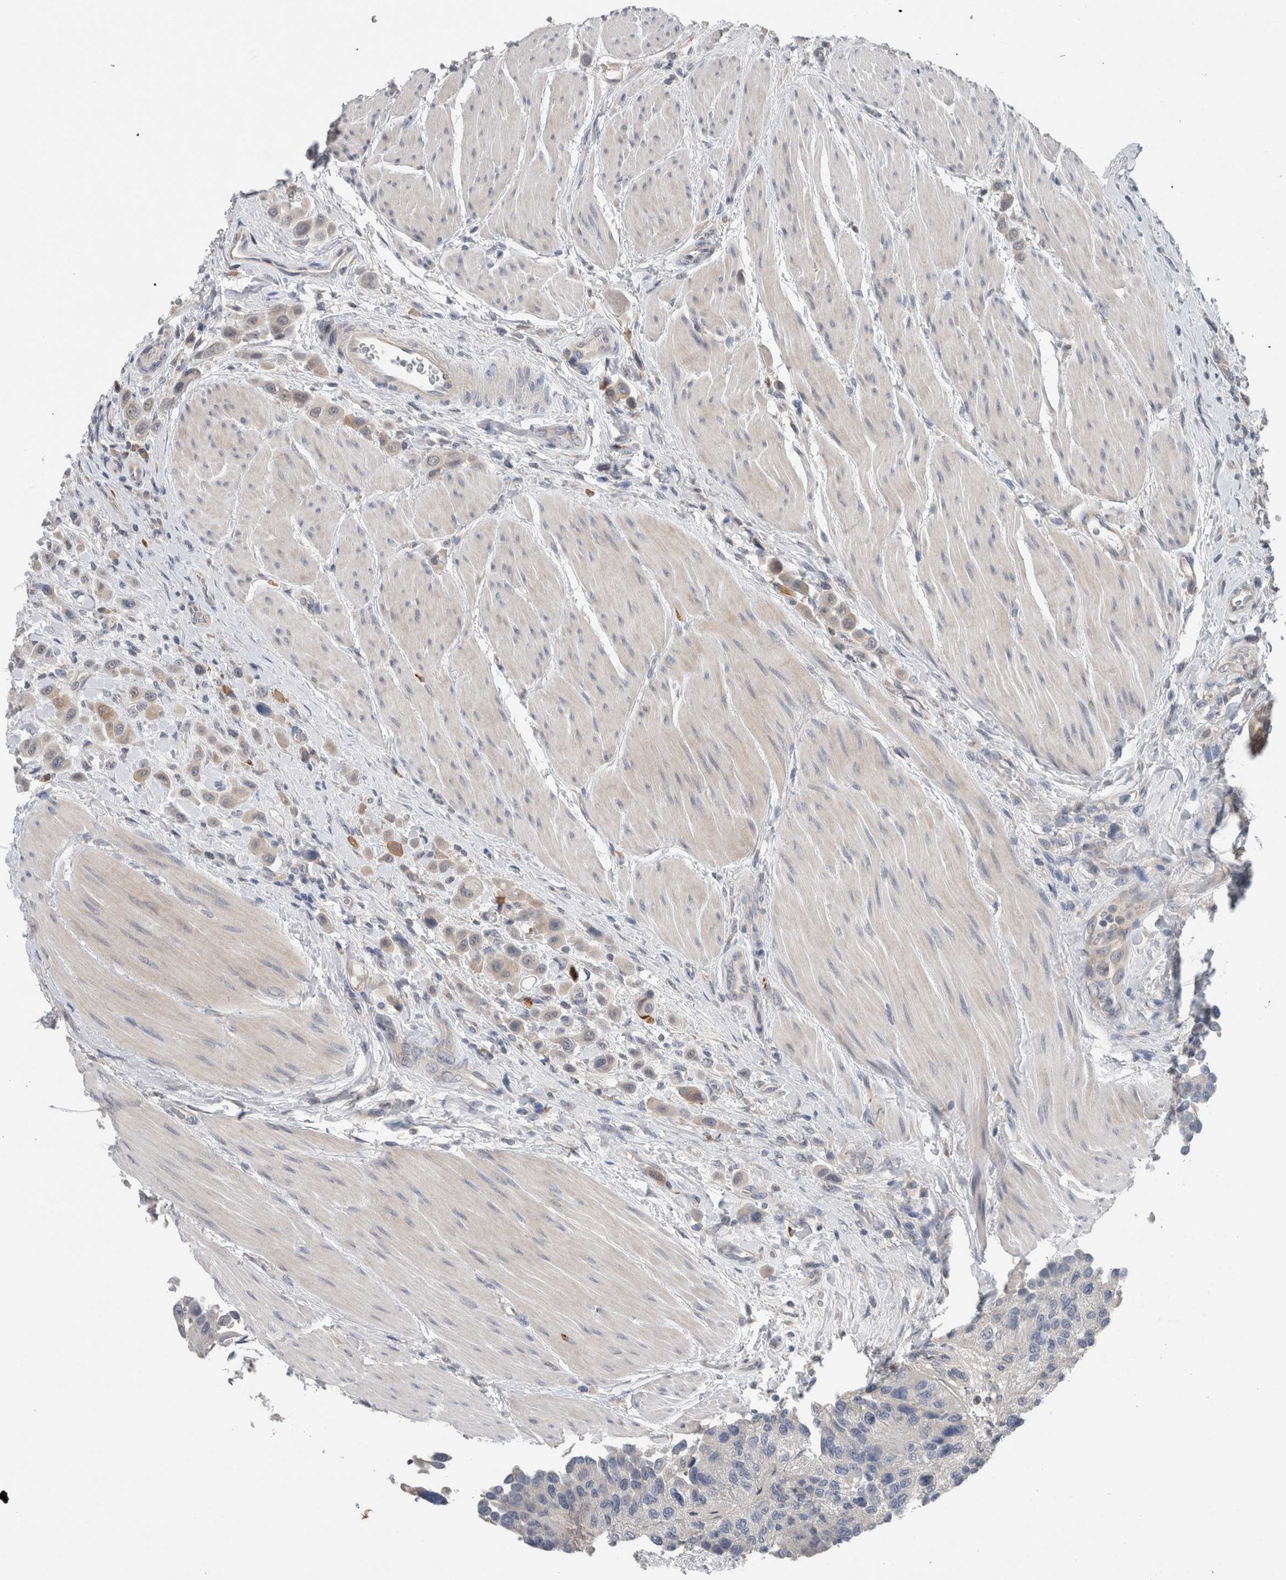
{"staining": {"intensity": "weak", "quantity": "<25%", "location": "cytoplasmic/membranous"}, "tissue": "urothelial cancer", "cell_type": "Tumor cells", "image_type": "cancer", "snomed": [{"axis": "morphology", "description": "Urothelial carcinoma, High grade"}, {"axis": "topography", "description": "Urinary bladder"}], "caption": "The micrograph demonstrates no significant expression in tumor cells of urothelial carcinoma (high-grade).", "gene": "CRNN", "patient": {"sex": "male", "age": 50}}